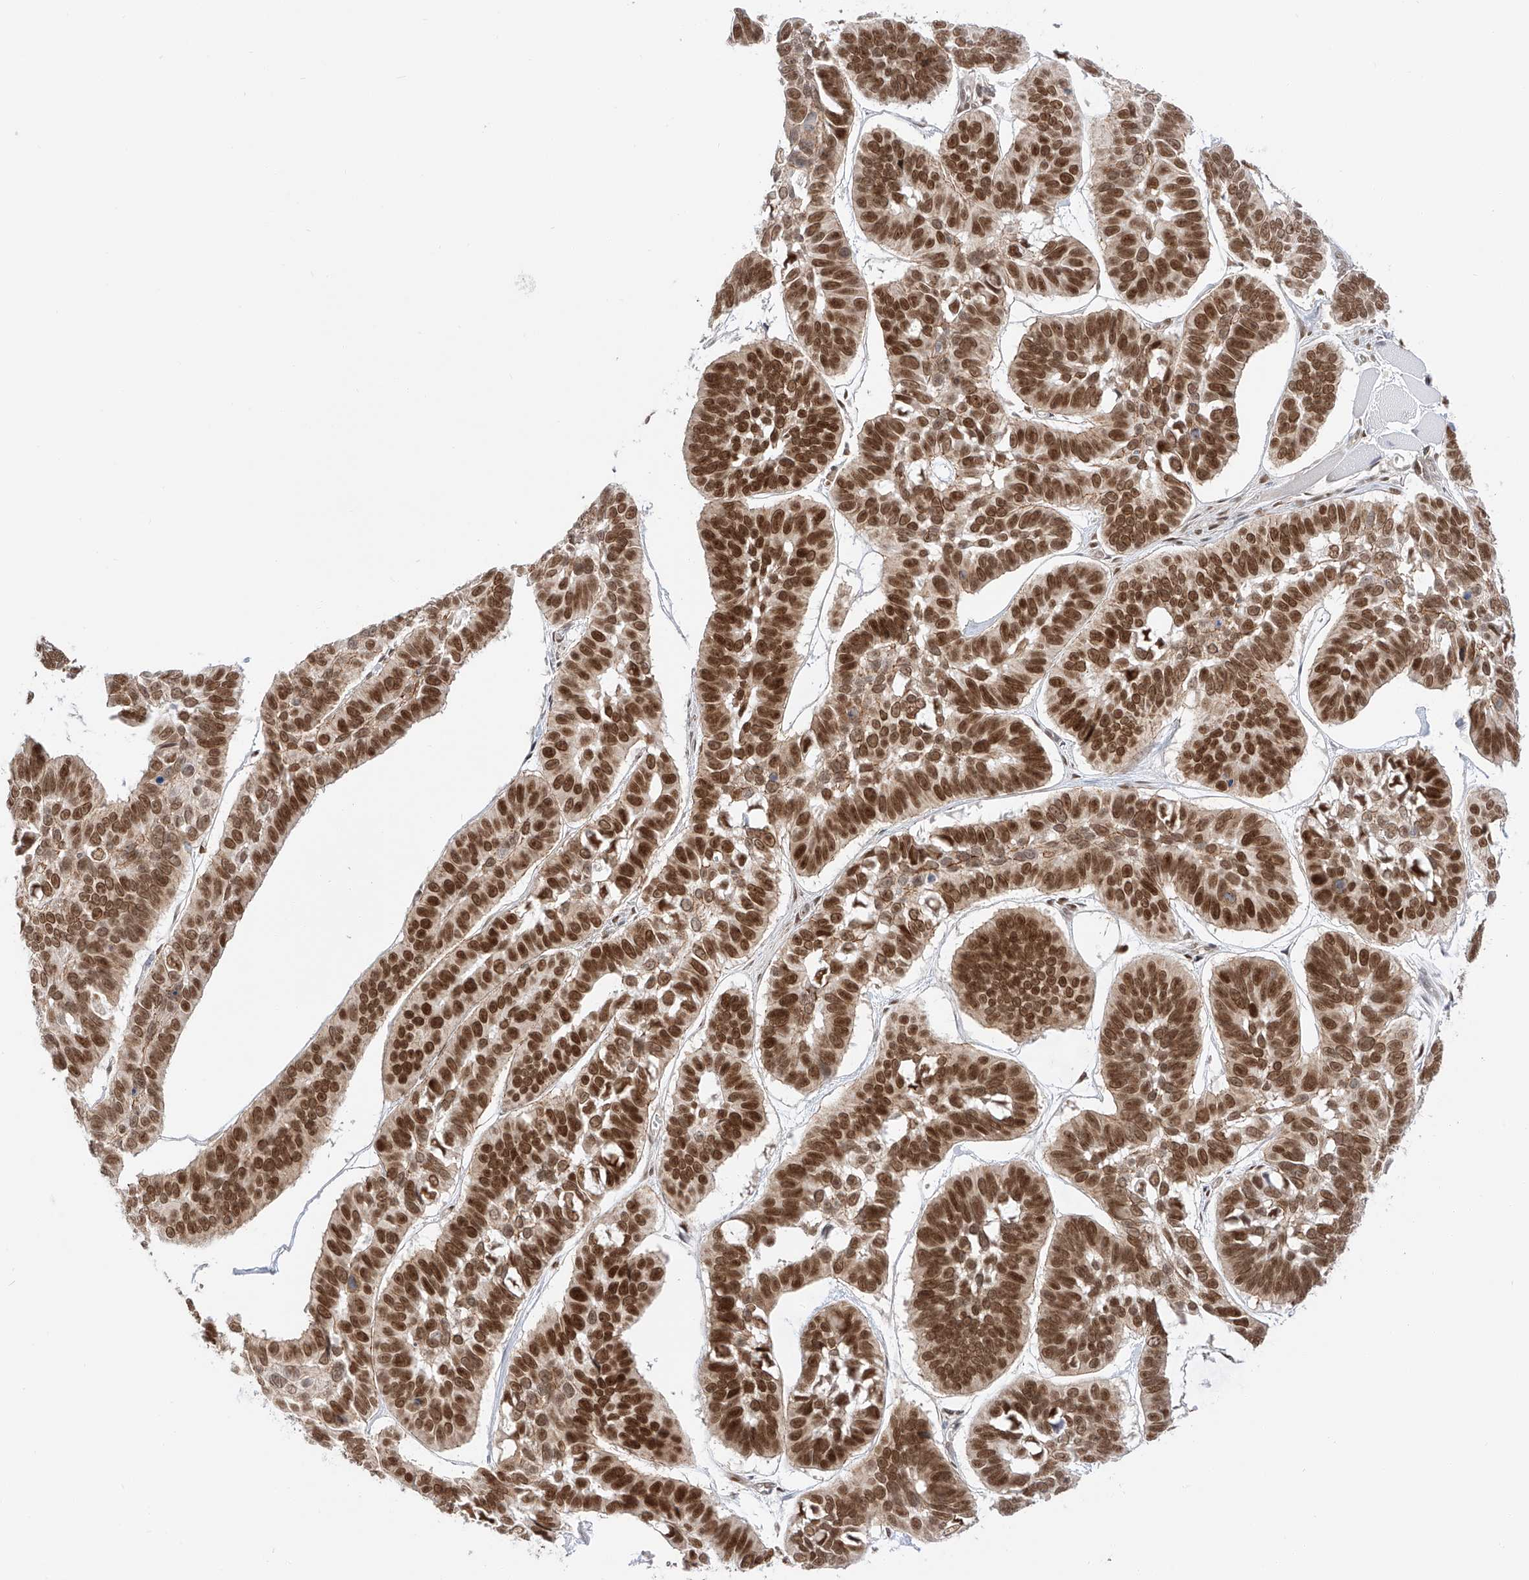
{"staining": {"intensity": "strong", "quantity": ">75%", "location": "nuclear"}, "tissue": "skin cancer", "cell_type": "Tumor cells", "image_type": "cancer", "snomed": [{"axis": "morphology", "description": "Basal cell carcinoma"}, {"axis": "topography", "description": "Skin"}], "caption": "IHC (DAB (3,3'-diaminobenzidine)) staining of skin cancer (basal cell carcinoma) reveals strong nuclear protein expression in approximately >75% of tumor cells.", "gene": "POGK", "patient": {"sex": "male", "age": 62}}